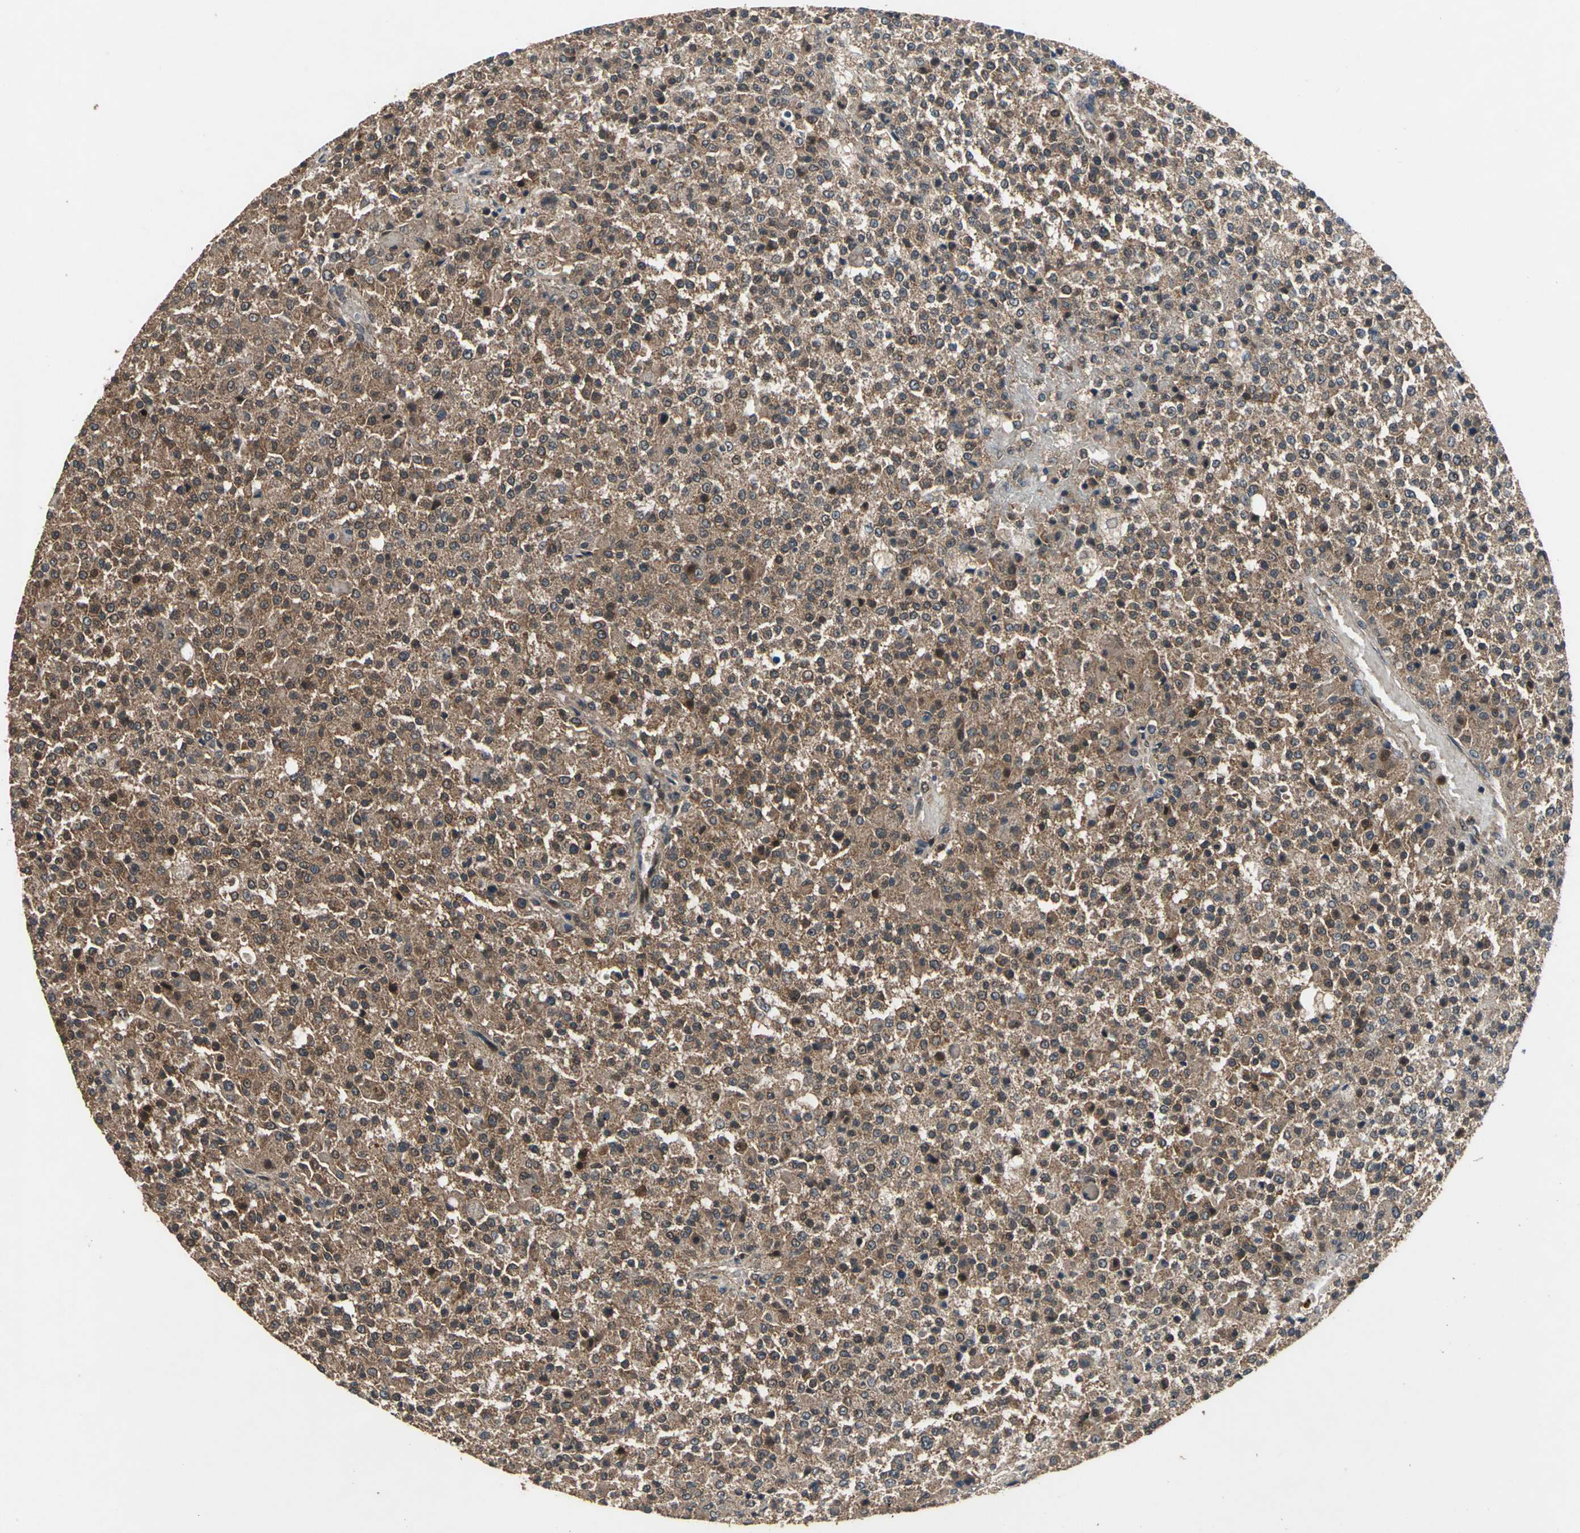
{"staining": {"intensity": "strong", "quantity": ">75%", "location": "cytoplasmic/membranous"}, "tissue": "testis cancer", "cell_type": "Tumor cells", "image_type": "cancer", "snomed": [{"axis": "morphology", "description": "Seminoma, NOS"}, {"axis": "topography", "description": "Testis"}], "caption": "Testis cancer (seminoma) was stained to show a protein in brown. There is high levels of strong cytoplasmic/membranous expression in approximately >75% of tumor cells. (brown staining indicates protein expression, while blue staining denotes nuclei).", "gene": "ZNF608", "patient": {"sex": "male", "age": 59}}